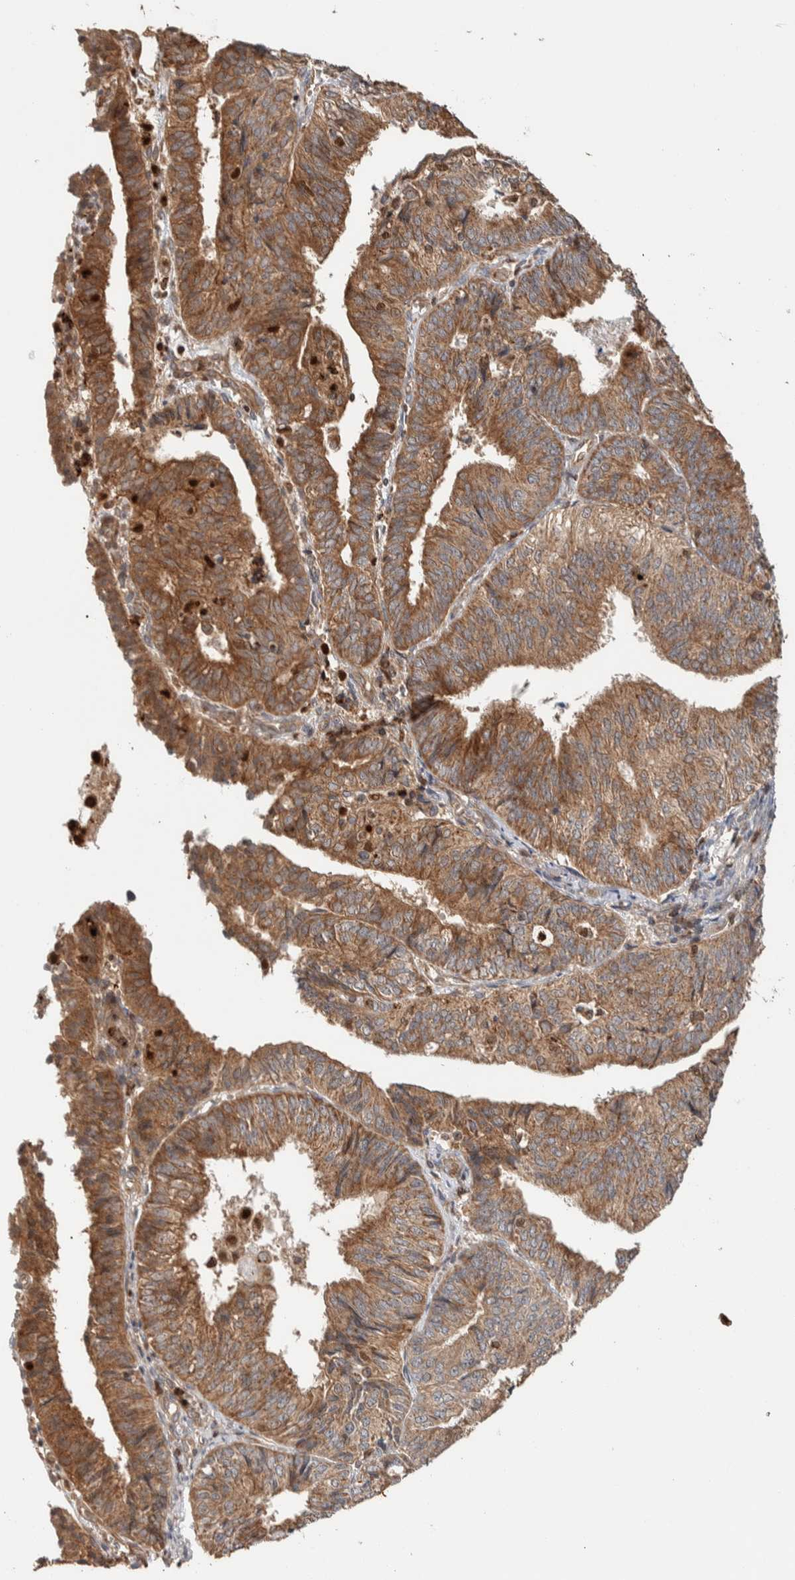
{"staining": {"intensity": "moderate", "quantity": ">75%", "location": "cytoplasmic/membranous"}, "tissue": "endometrial cancer", "cell_type": "Tumor cells", "image_type": "cancer", "snomed": [{"axis": "morphology", "description": "Adenocarcinoma, NOS"}, {"axis": "topography", "description": "Endometrium"}], "caption": "Immunohistochemical staining of adenocarcinoma (endometrial) displays moderate cytoplasmic/membranous protein staining in approximately >75% of tumor cells. The staining was performed using DAB to visualize the protein expression in brown, while the nuclei were stained in blue with hematoxylin (Magnification: 20x).", "gene": "VPS53", "patient": {"sex": "female", "age": 58}}